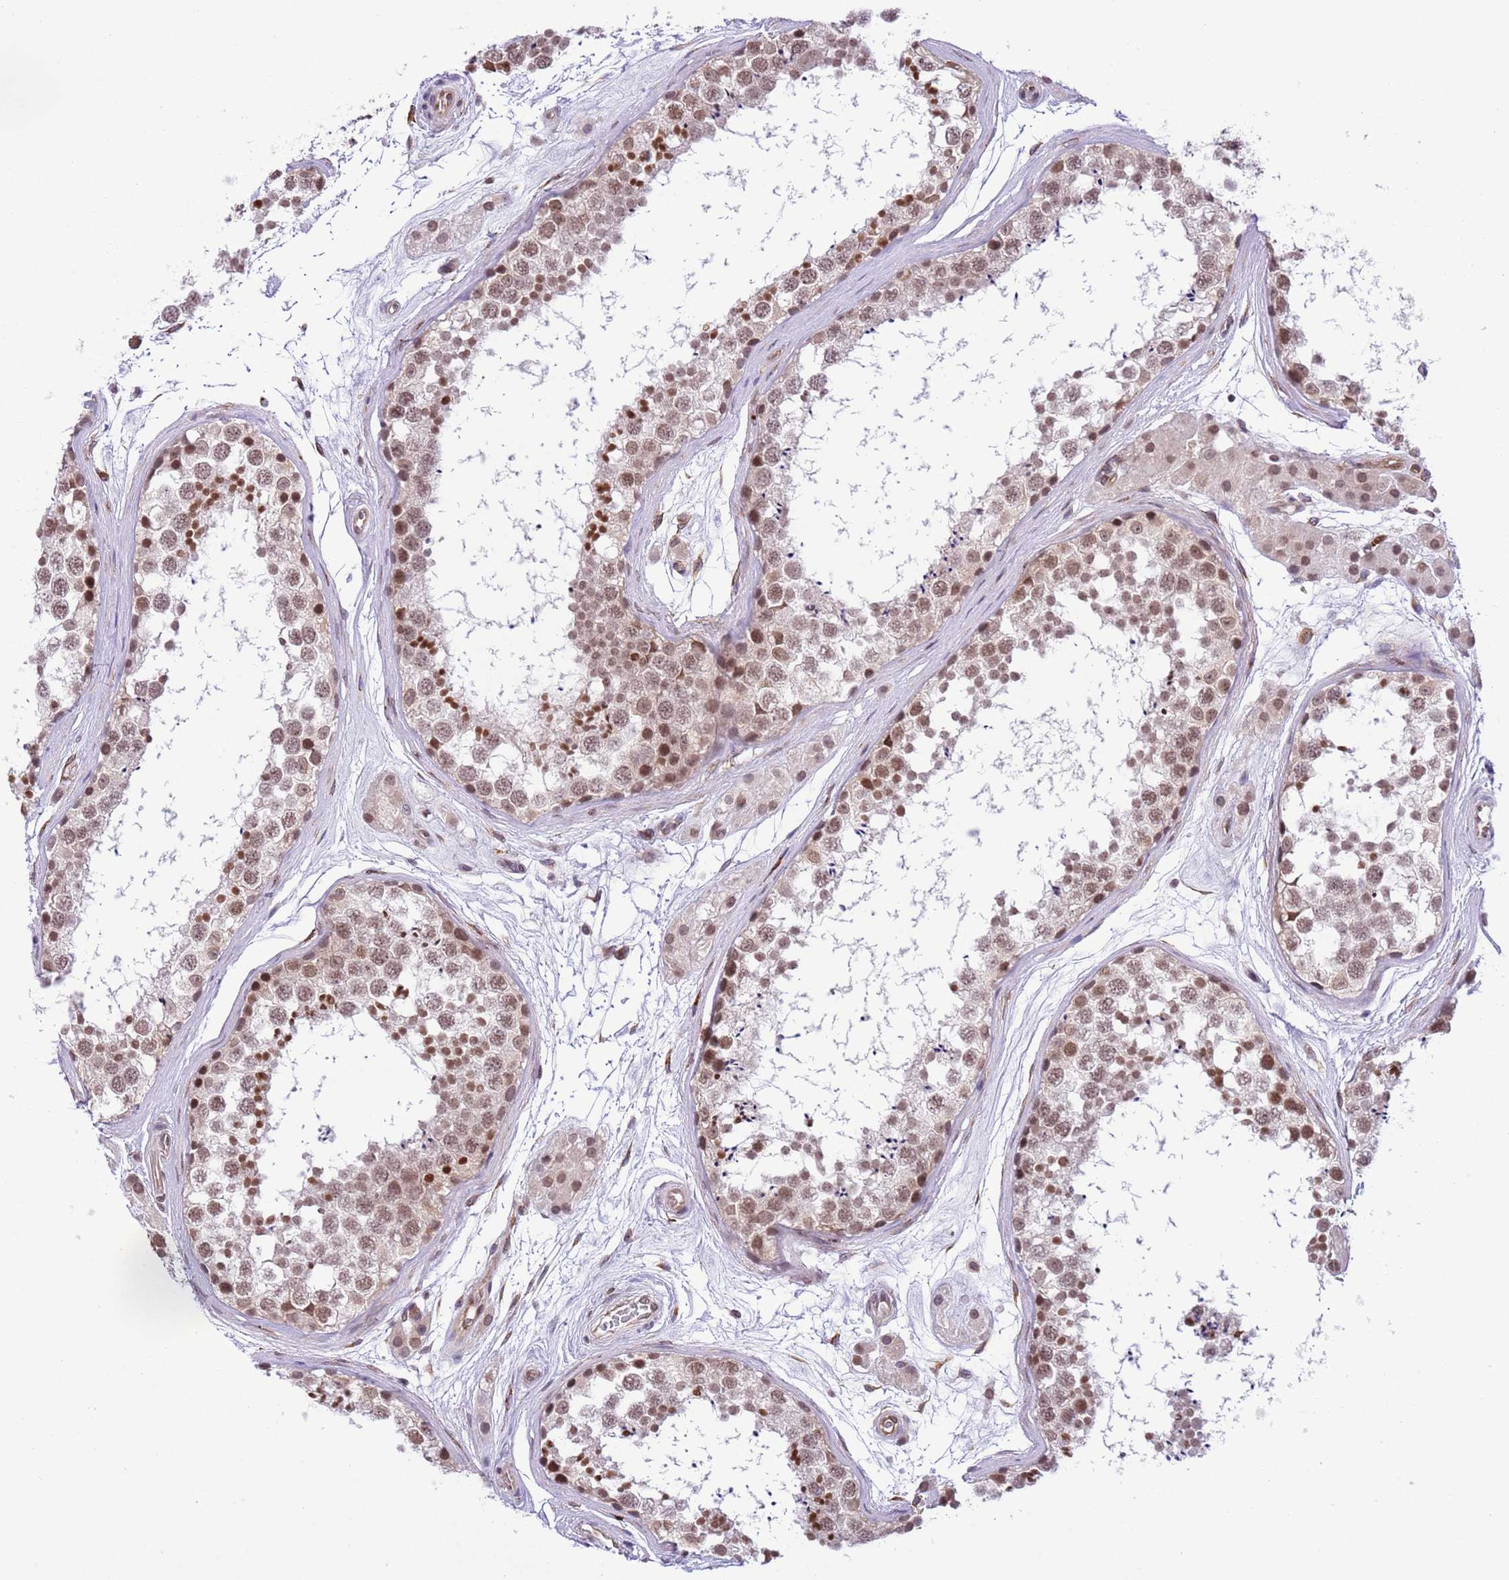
{"staining": {"intensity": "moderate", "quantity": ">75%", "location": "nuclear"}, "tissue": "testis", "cell_type": "Cells in seminiferous ducts", "image_type": "normal", "snomed": [{"axis": "morphology", "description": "Normal tissue, NOS"}, {"axis": "topography", "description": "Testis"}], "caption": "Human testis stained with a brown dye exhibits moderate nuclear positive expression in about >75% of cells in seminiferous ducts.", "gene": "NRIP1", "patient": {"sex": "male", "age": 56}}